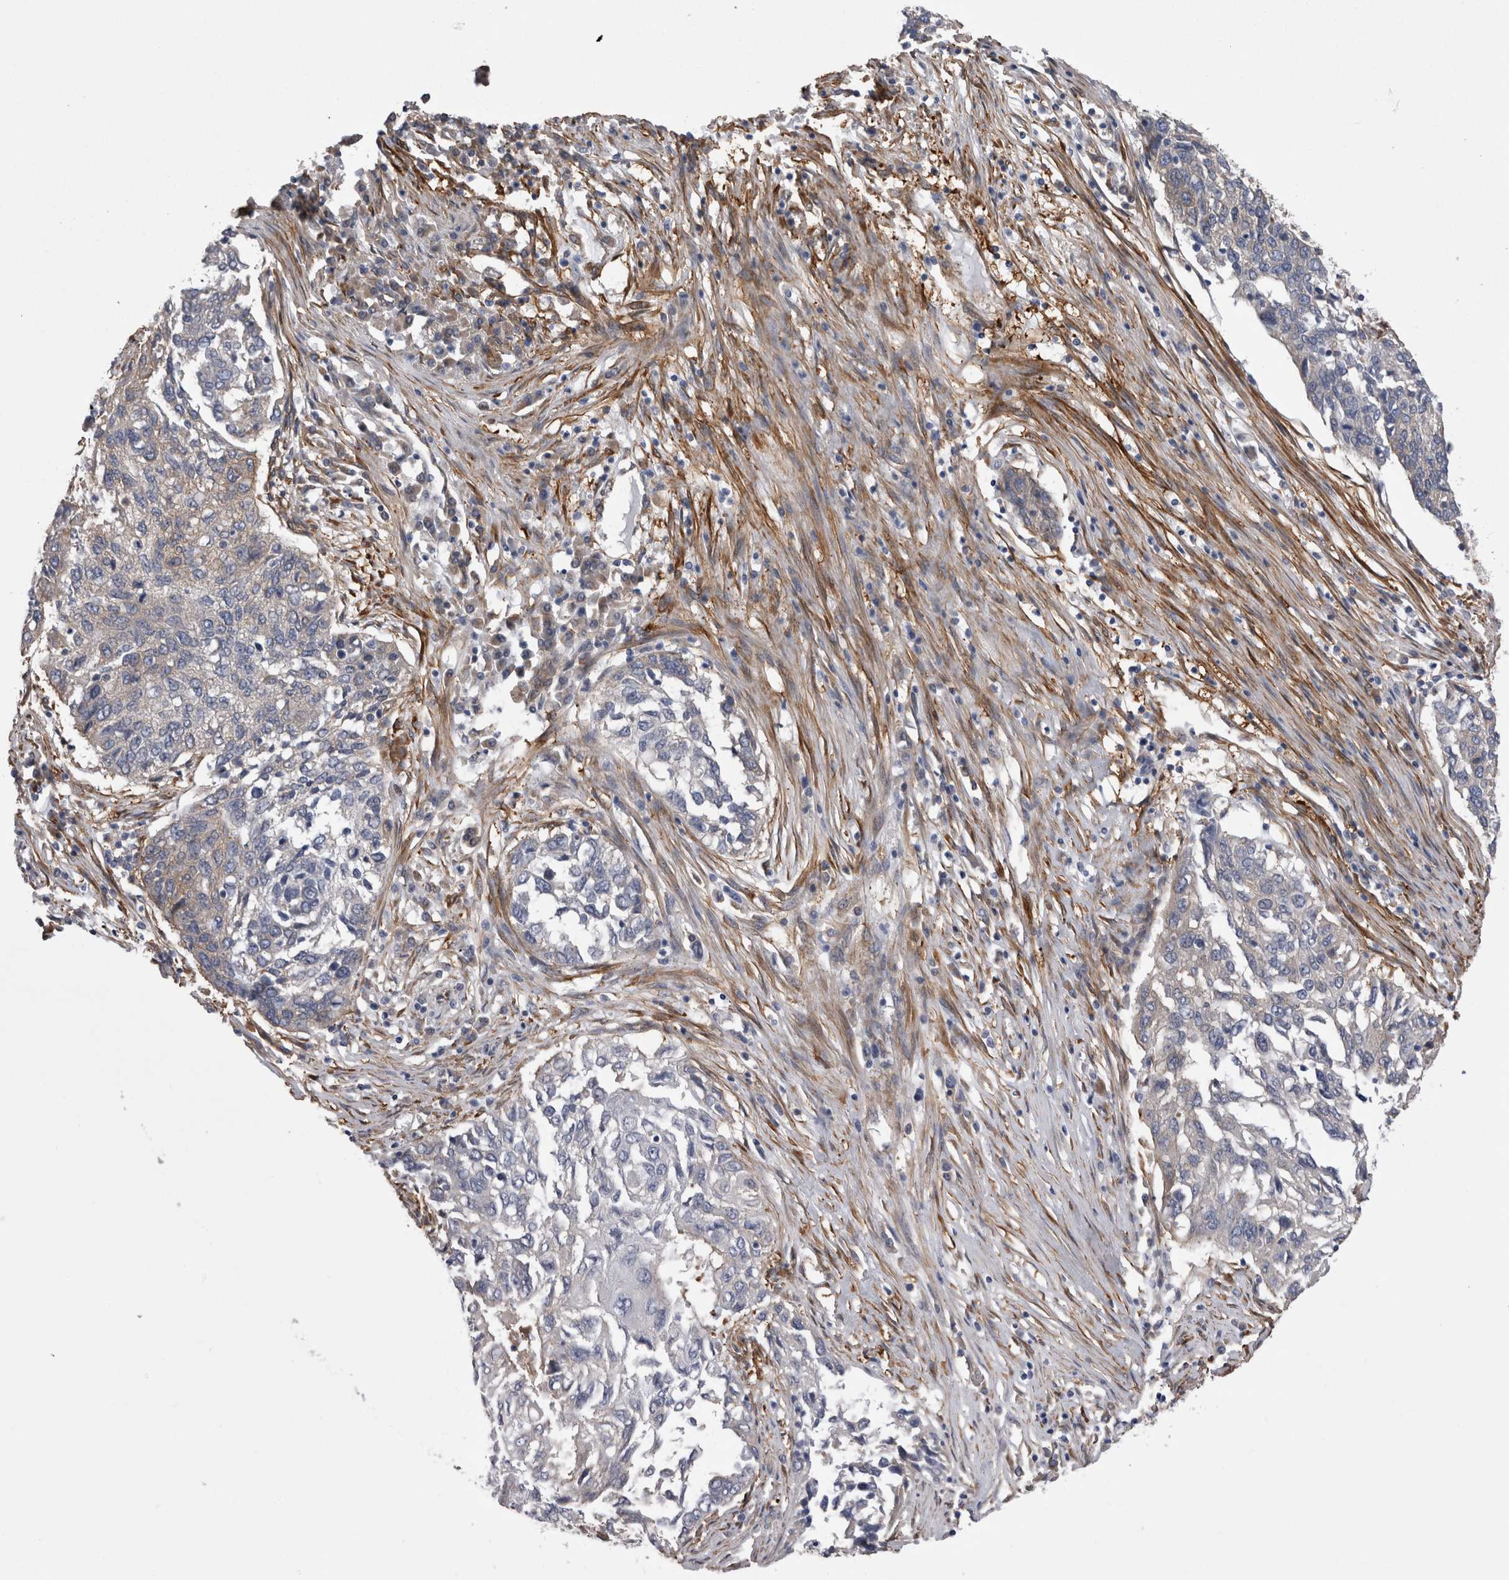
{"staining": {"intensity": "weak", "quantity": "<25%", "location": "cytoplasmic/membranous"}, "tissue": "lung cancer", "cell_type": "Tumor cells", "image_type": "cancer", "snomed": [{"axis": "morphology", "description": "Squamous cell carcinoma, NOS"}, {"axis": "topography", "description": "Lung"}], "caption": "This image is of squamous cell carcinoma (lung) stained with immunohistochemistry (IHC) to label a protein in brown with the nuclei are counter-stained blue. There is no positivity in tumor cells.", "gene": "EPRS1", "patient": {"sex": "female", "age": 63}}